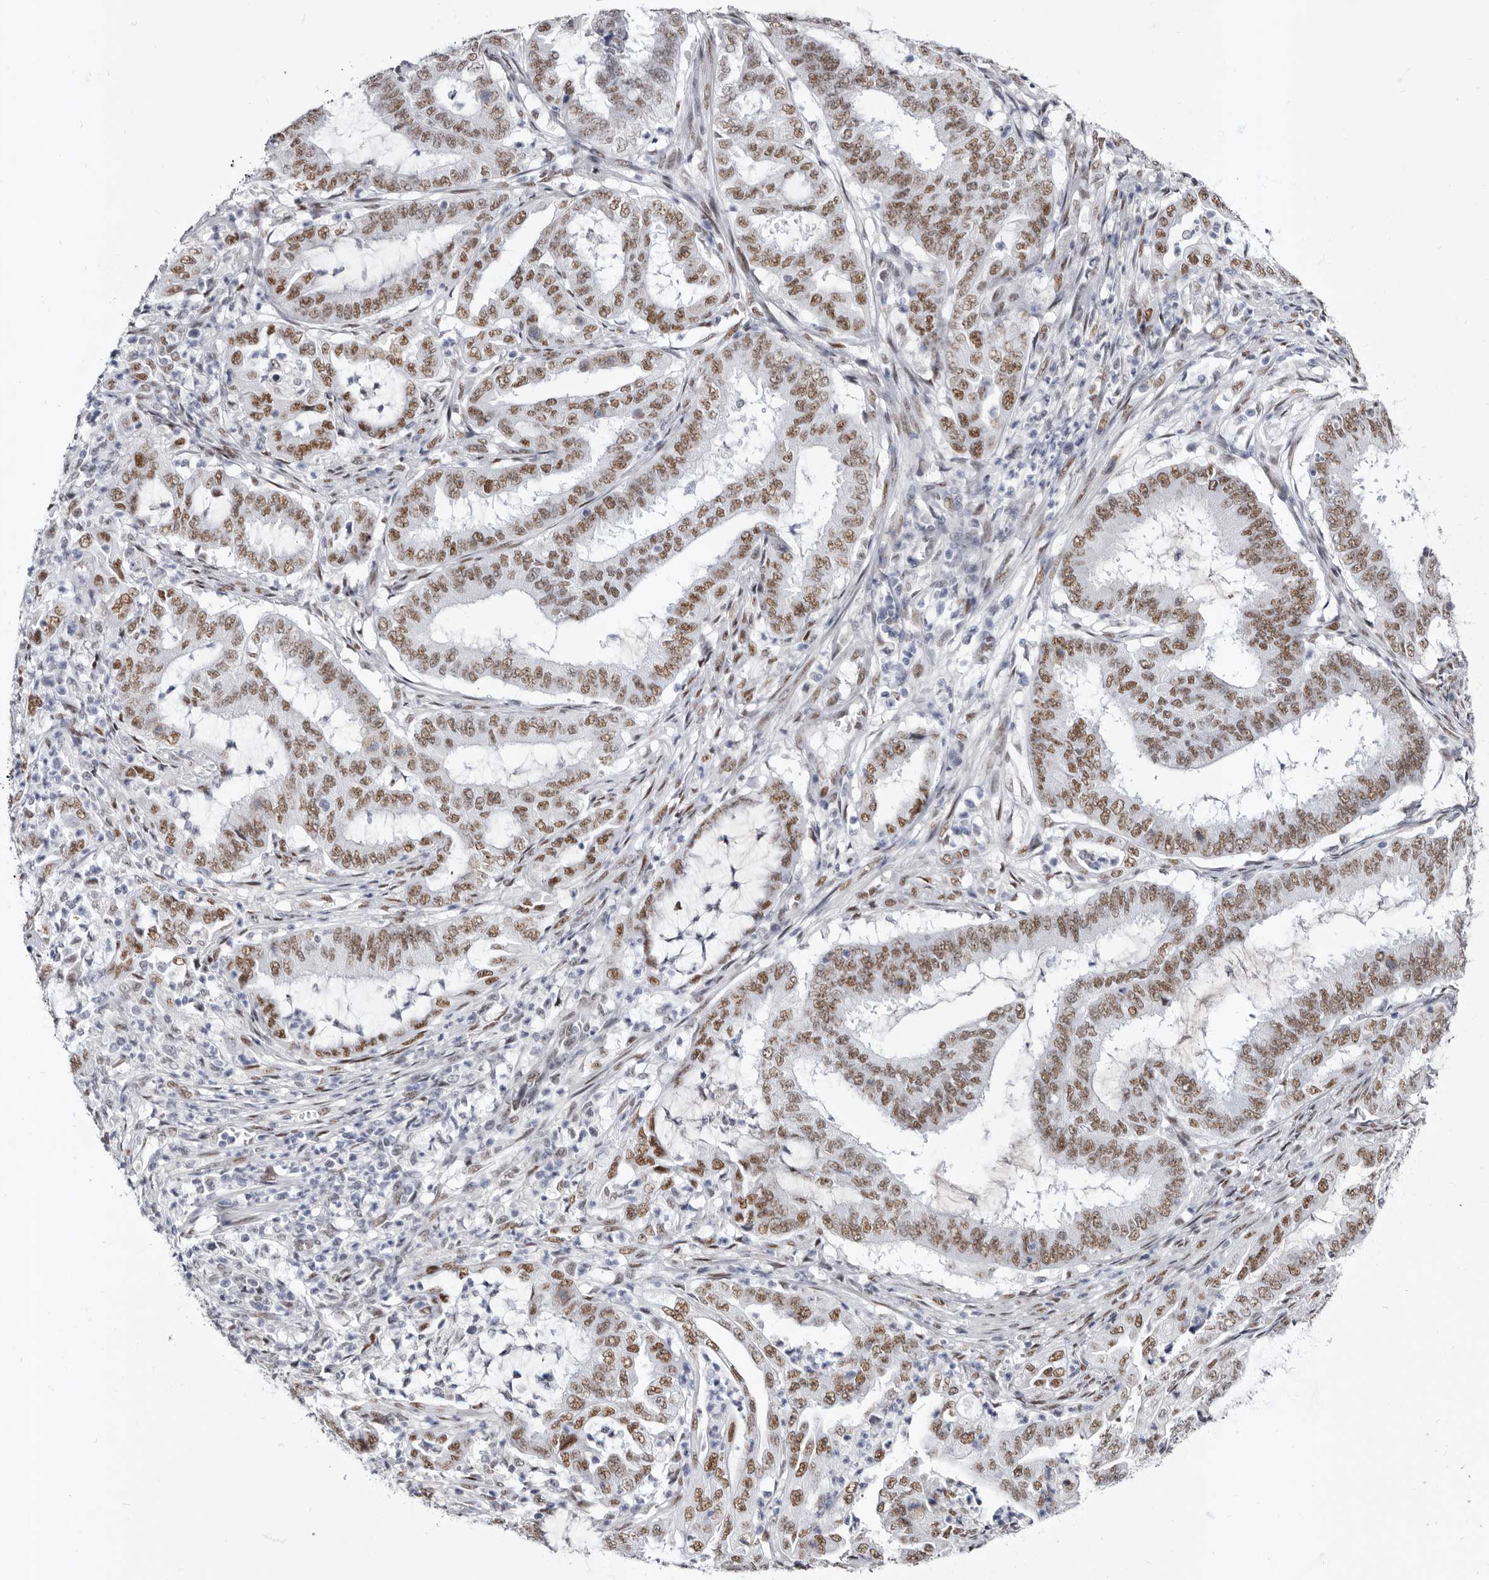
{"staining": {"intensity": "moderate", "quantity": ">75%", "location": "nuclear"}, "tissue": "endometrial cancer", "cell_type": "Tumor cells", "image_type": "cancer", "snomed": [{"axis": "morphology", "description": "Adenocarcinoma, NOS"}, {"axis": "topography", "description": "Endometrium"}], "caption": "A photomicrograph of human endometrial cancer stained for a protein shows moderate nuclear brown staining in tumor cells.", "gene": "ZNF326", "patient": {"sex": "female", "age": 51}}